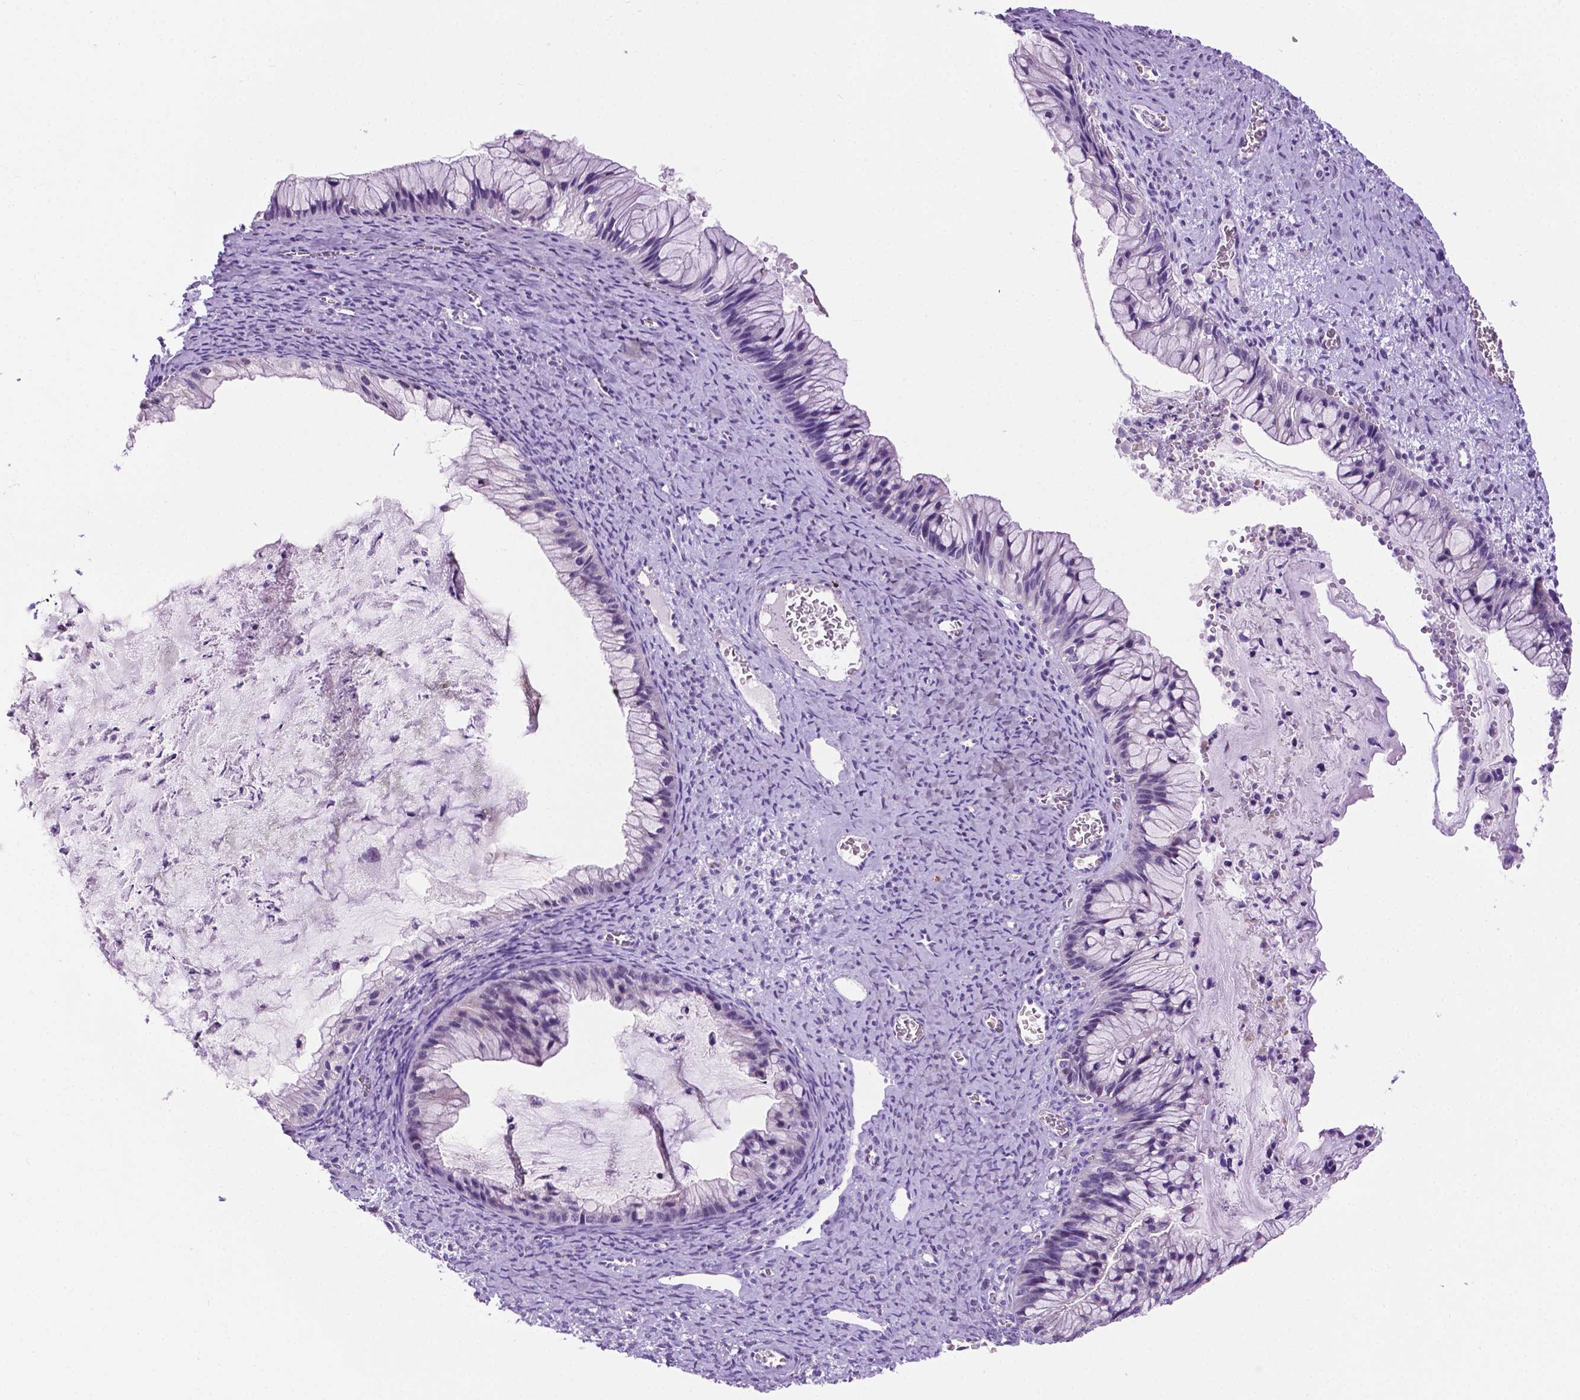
{"staining": {"intensity": "negative", "quantity": "none", "location": "none"}, "tissue": "ovarian cancer", "cell_type": "Tumor cells", "image_type": "cancer", "snomed": [{"axis": "morphology", "description": "Cystadenocarcinoma, mucinous, NOS"}, {"axis": "topography", "description": "Ovary"}], "caption": "Tumor cells show no significant protein expression in ovarian mucinous cystadenocarcinoma.", "gene": "MMP27", "patient": {"sex": "female", "age": 72}}